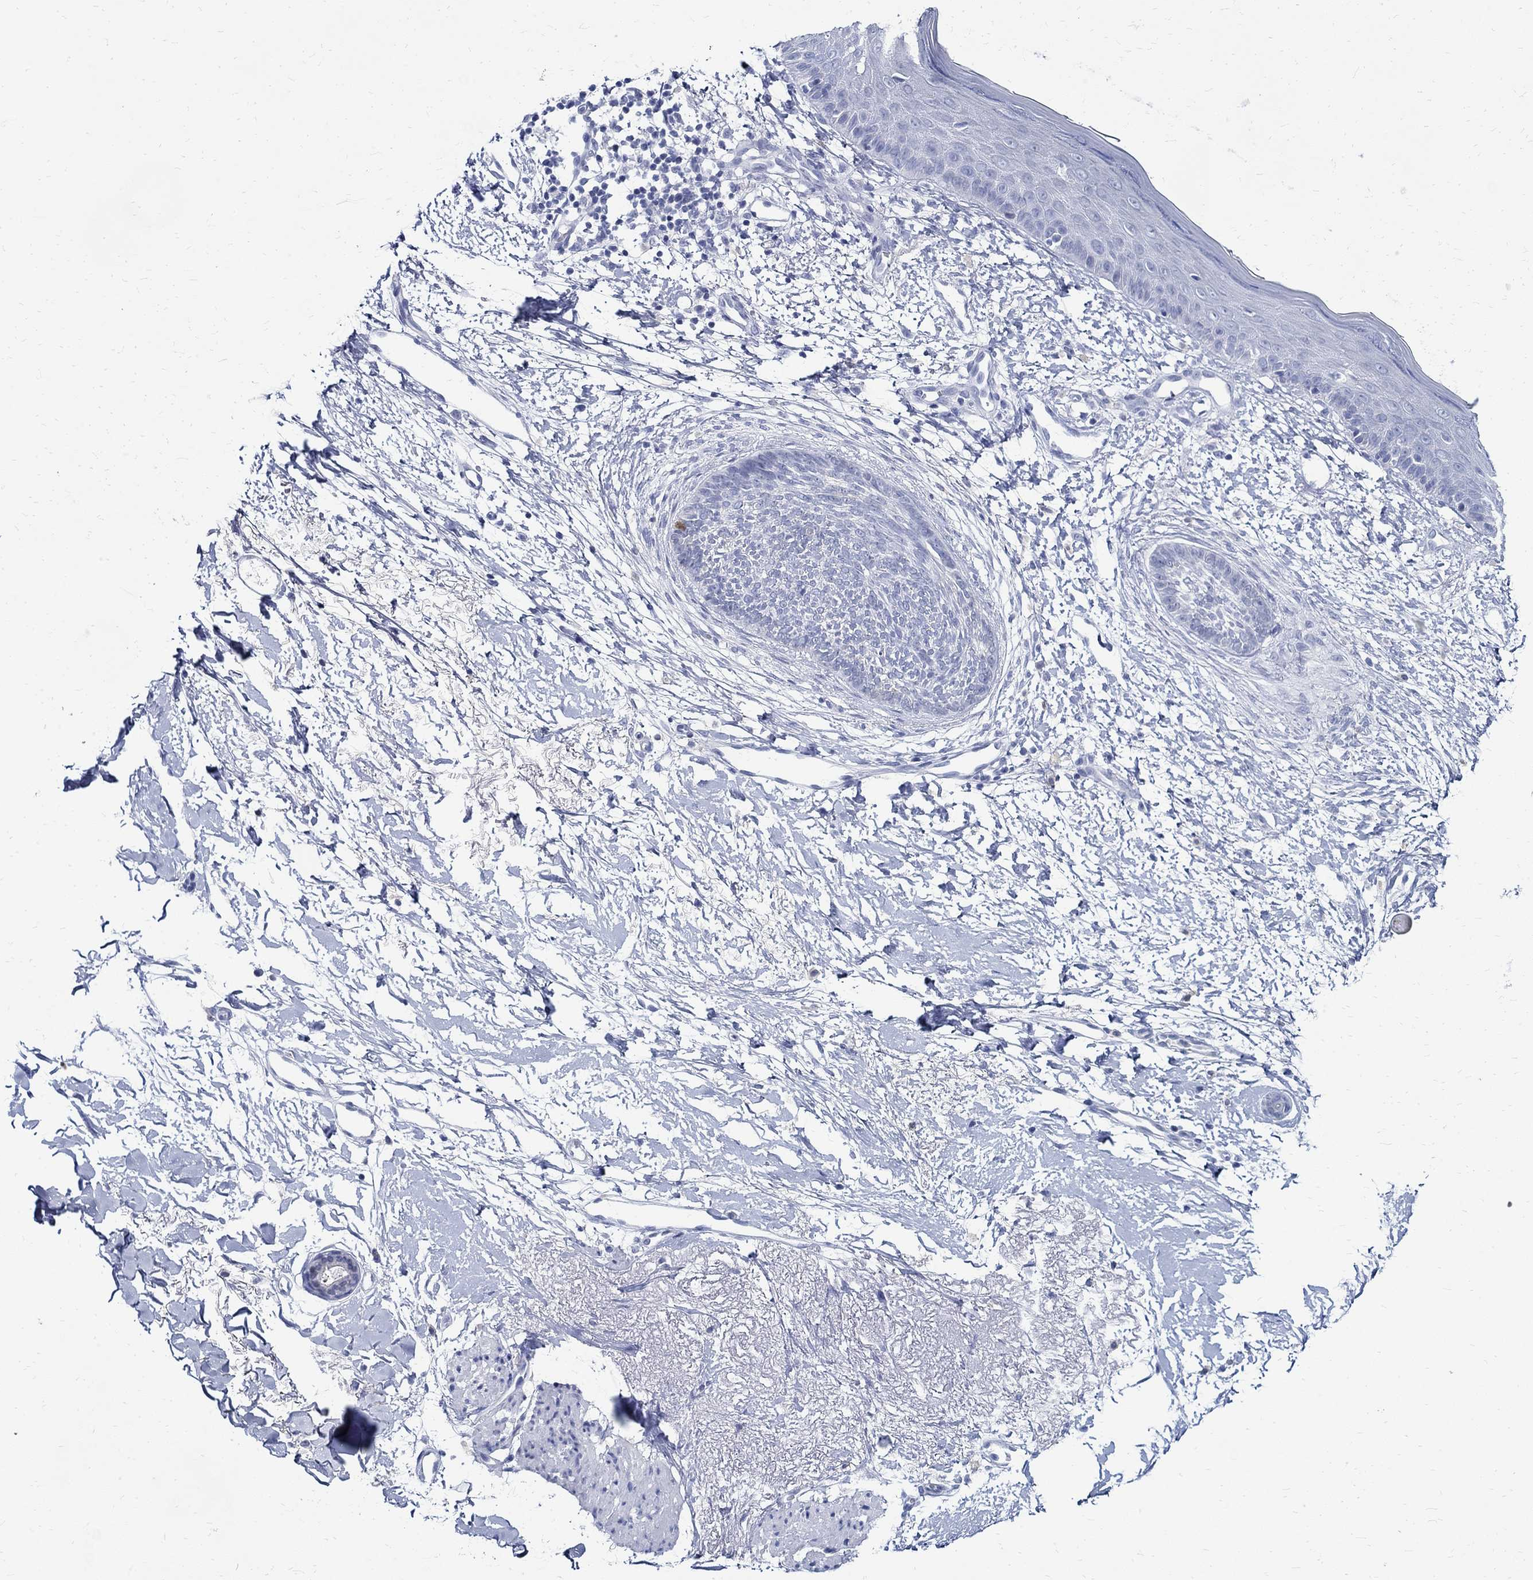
{"staining": {"intensity": "negative", "quantity": "none", "location": "none"}, "tissue": "skin cancer", "cell_type": "Tumor cells", "image_type": "cancer", "snomed": [{"axis": "morphology", "description": "Normal tissue, NOS"}, {"axis": "morphology", "description": "Basal cell carcinoma"}, {"axis": "topography", "description": "Skin"}], "caption": "IHC photomicrograph of neoplastic tissue: skin cancer stained with DAB (3,3'-diaminobenzidine) exhibits no significant protein positivity in tumor cells.", "gene": "BSPRY", "patient": {"sex": "male", "age": 84}}